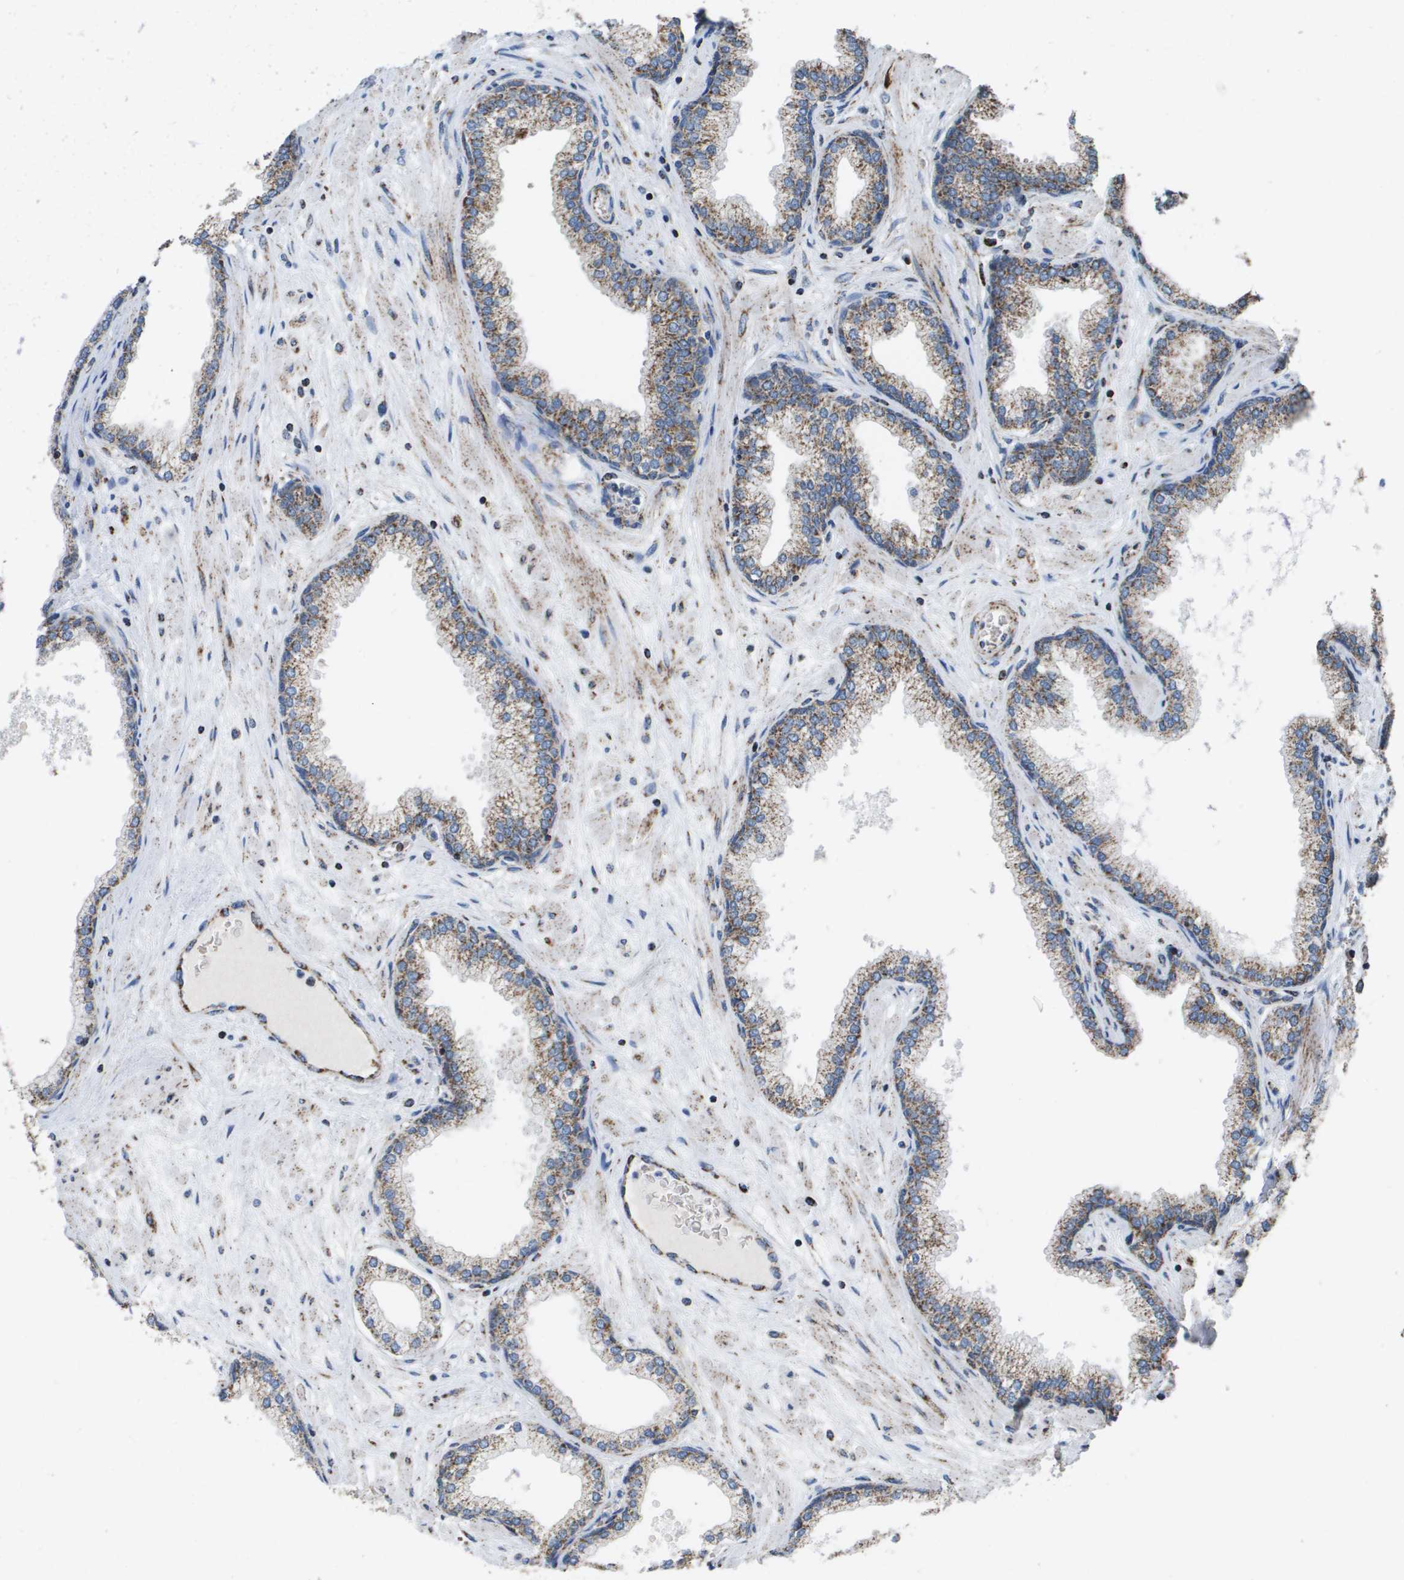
{"staining": {"intensity": "strong", "quantity": ">75%", "location": "cytoplasmic/membranous"}, "tissue": "prostate", "cell_type": "Glandular cells", "image_type": "normal", "snomed": [{"axis": "morphology", "description": "Normal tissue, NOS"}, {"axis": "morphology", "description": "Urothelial carcinoma, Low grade"}, {"axis": "topography", "description": "Urinary bladder"}, {"axis": "topography", "description": "Prostate"}], "caption": "Protein staining exhibits strong cytoplasmic/membranous staining in approximately >75% of glandular cells in benign prostate. (brown staining indicates protein expression, while blue staining denotes nuclei).", "gene": "ATP5F1B", "patient": {"sex": "male", "age": 60}}